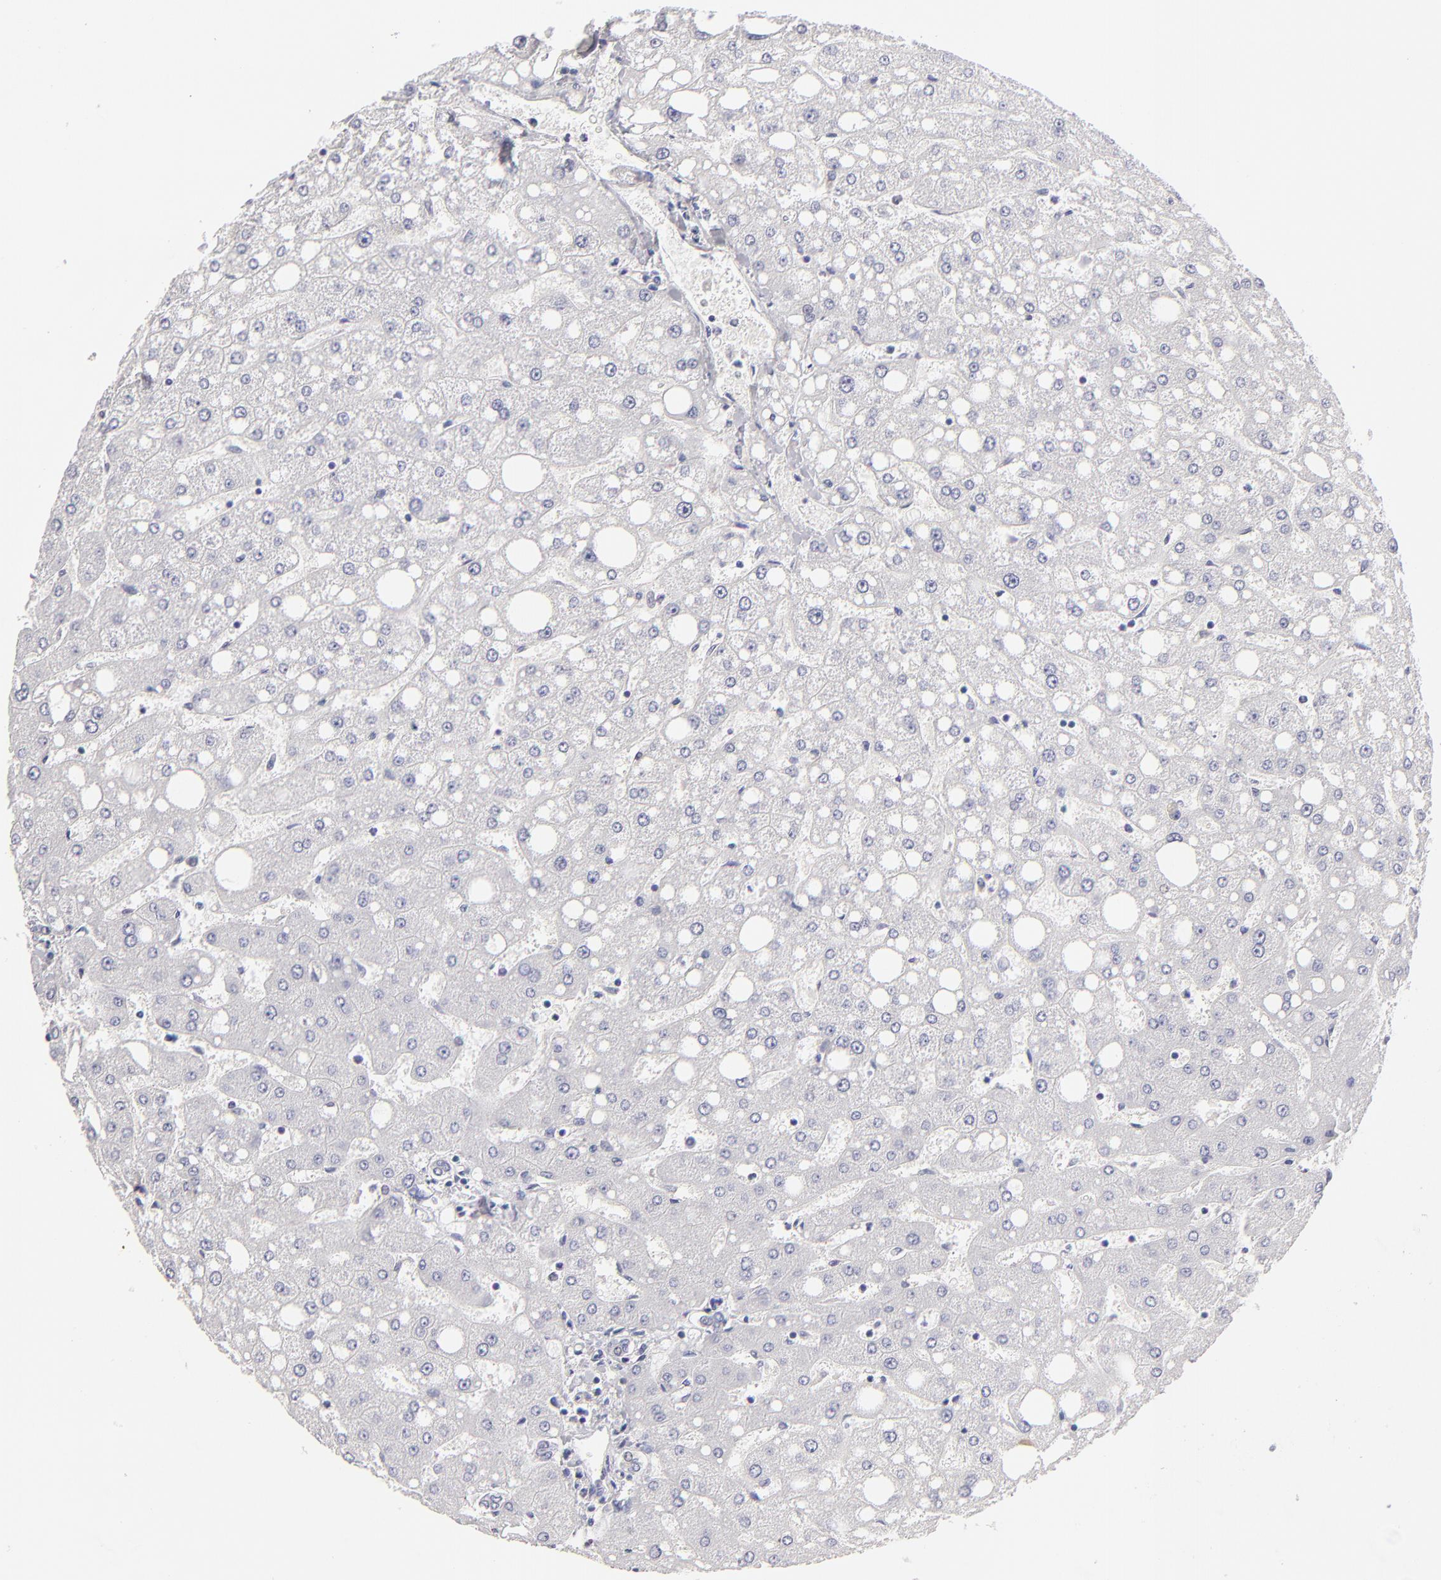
{"staining": {"intensity": "negative", "quantity": "none", "location": "none"}, "tissue": "liver", "cell_type": "Cholangiocytes", "image_type": "normal", "snomed": [{"axis": "morphology", "description": "Normal tissue, NOS"}, {"axis": "topography", "description": "Liver"}], "caption": "Immunohistochemistry (IHC) image of unremarkable human liver stained for a protein (brown), which shows no expression in cholangiocytes.", "gene": "ABCC4", "patient": {"sex": "male", "age": 49}}